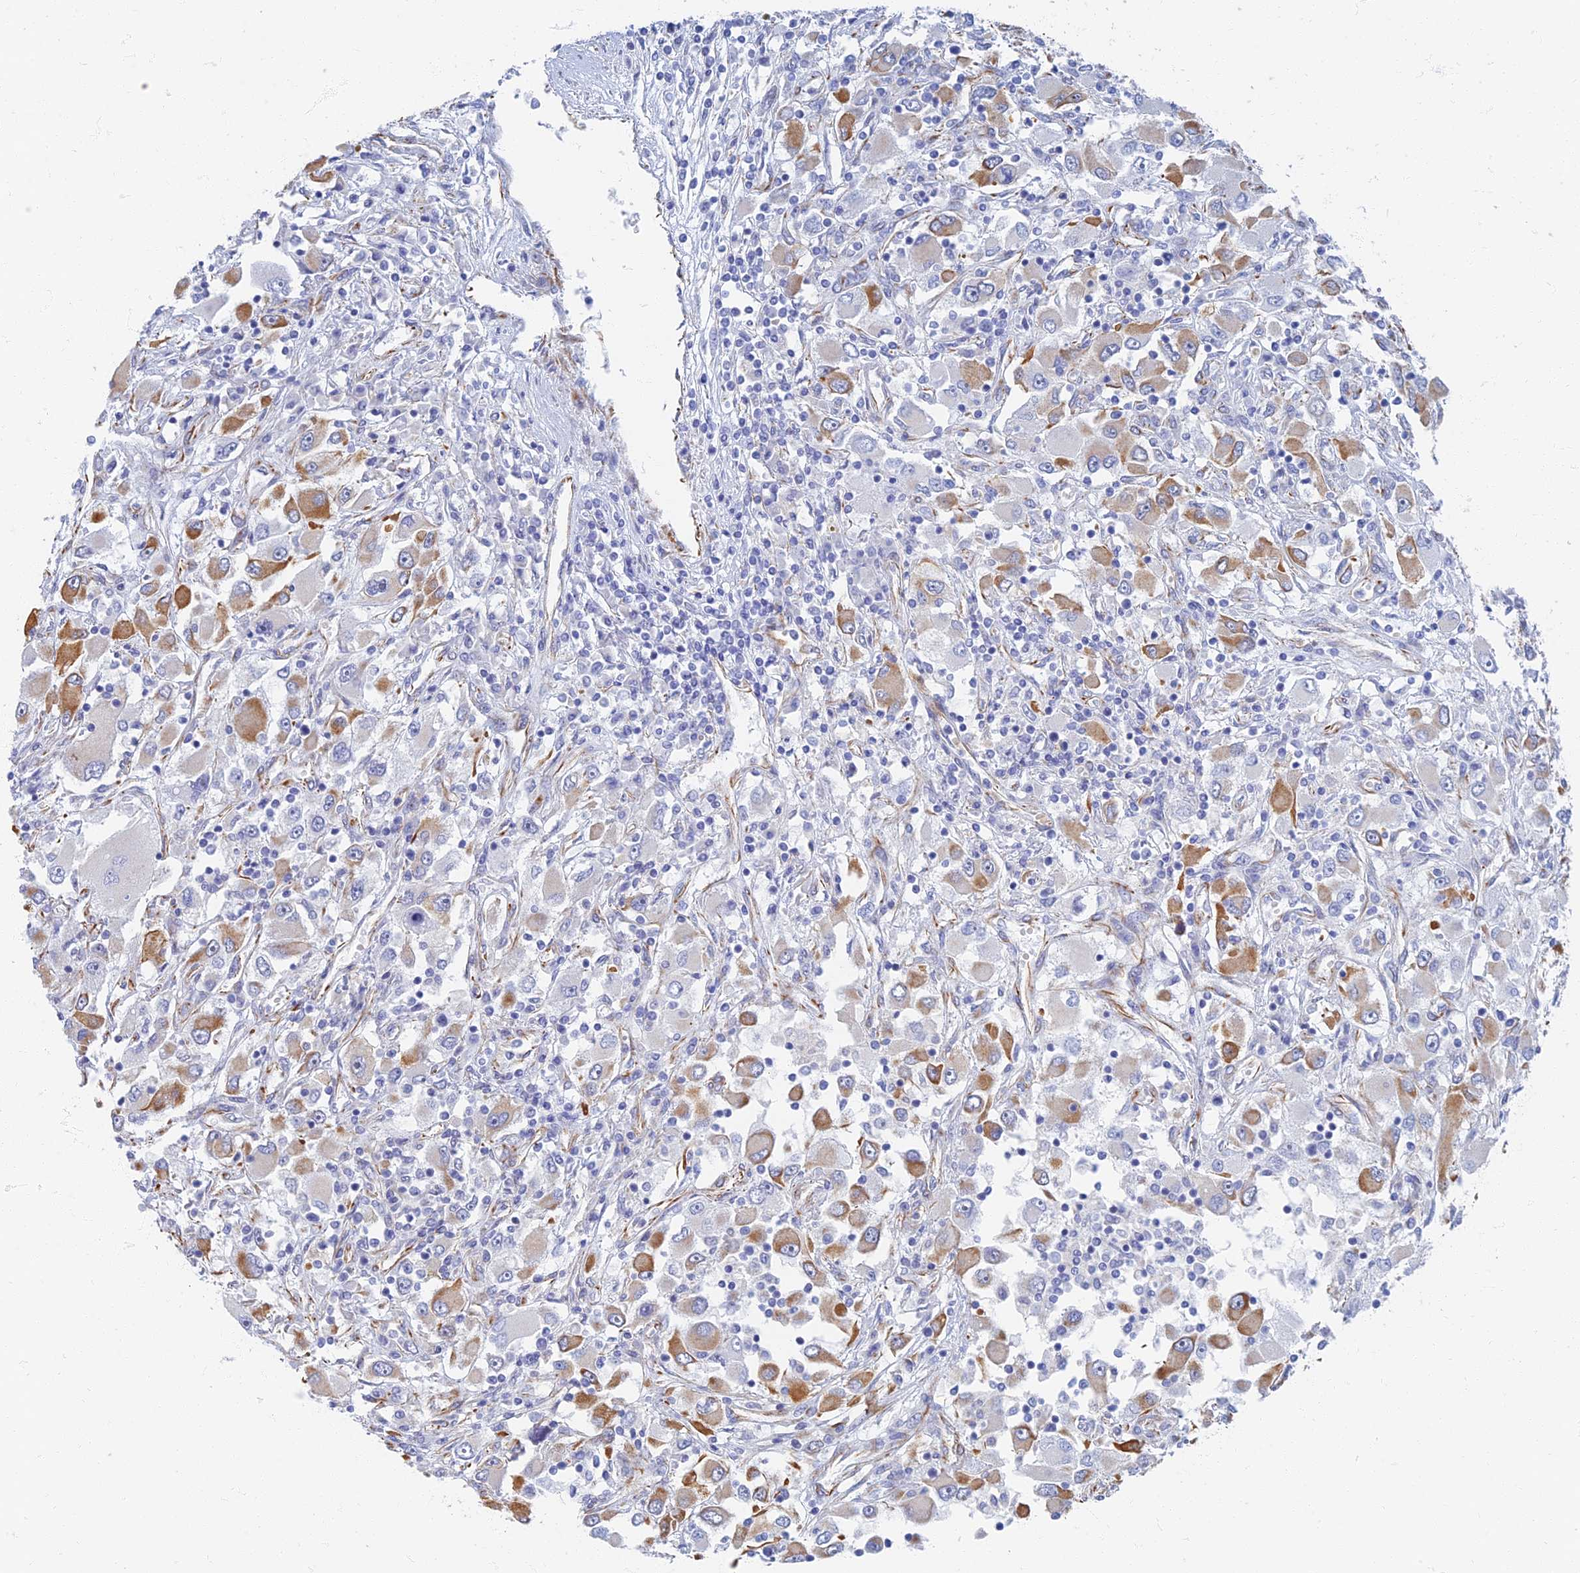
{"staining": {"intensity": "moderate", "quantity": "25%-75%", "location": "cytoplasmic/membranous"}, "tissue": "renal cancer", "cell_type": "Tumor cells", "image_type": "cancer", "snomed": [{"axis": "morphology", "description": "Adenocarcinoma, NOS"}, {"axis": "topography", "description": "Kidney"}], "caption": "Immunohistochemistry of human adenocarcinoma (renal) displays medium levels of moderate cytoplasmic/membranous positivity in approximately 25%-75% of tumor cells. The protein is stained brown, and the nuclei are stained in blue (DAB IHC with brightfield microscopy, high magnification).", "gene": "RMC1", "patient": {"sex": "female", "age": 52}}